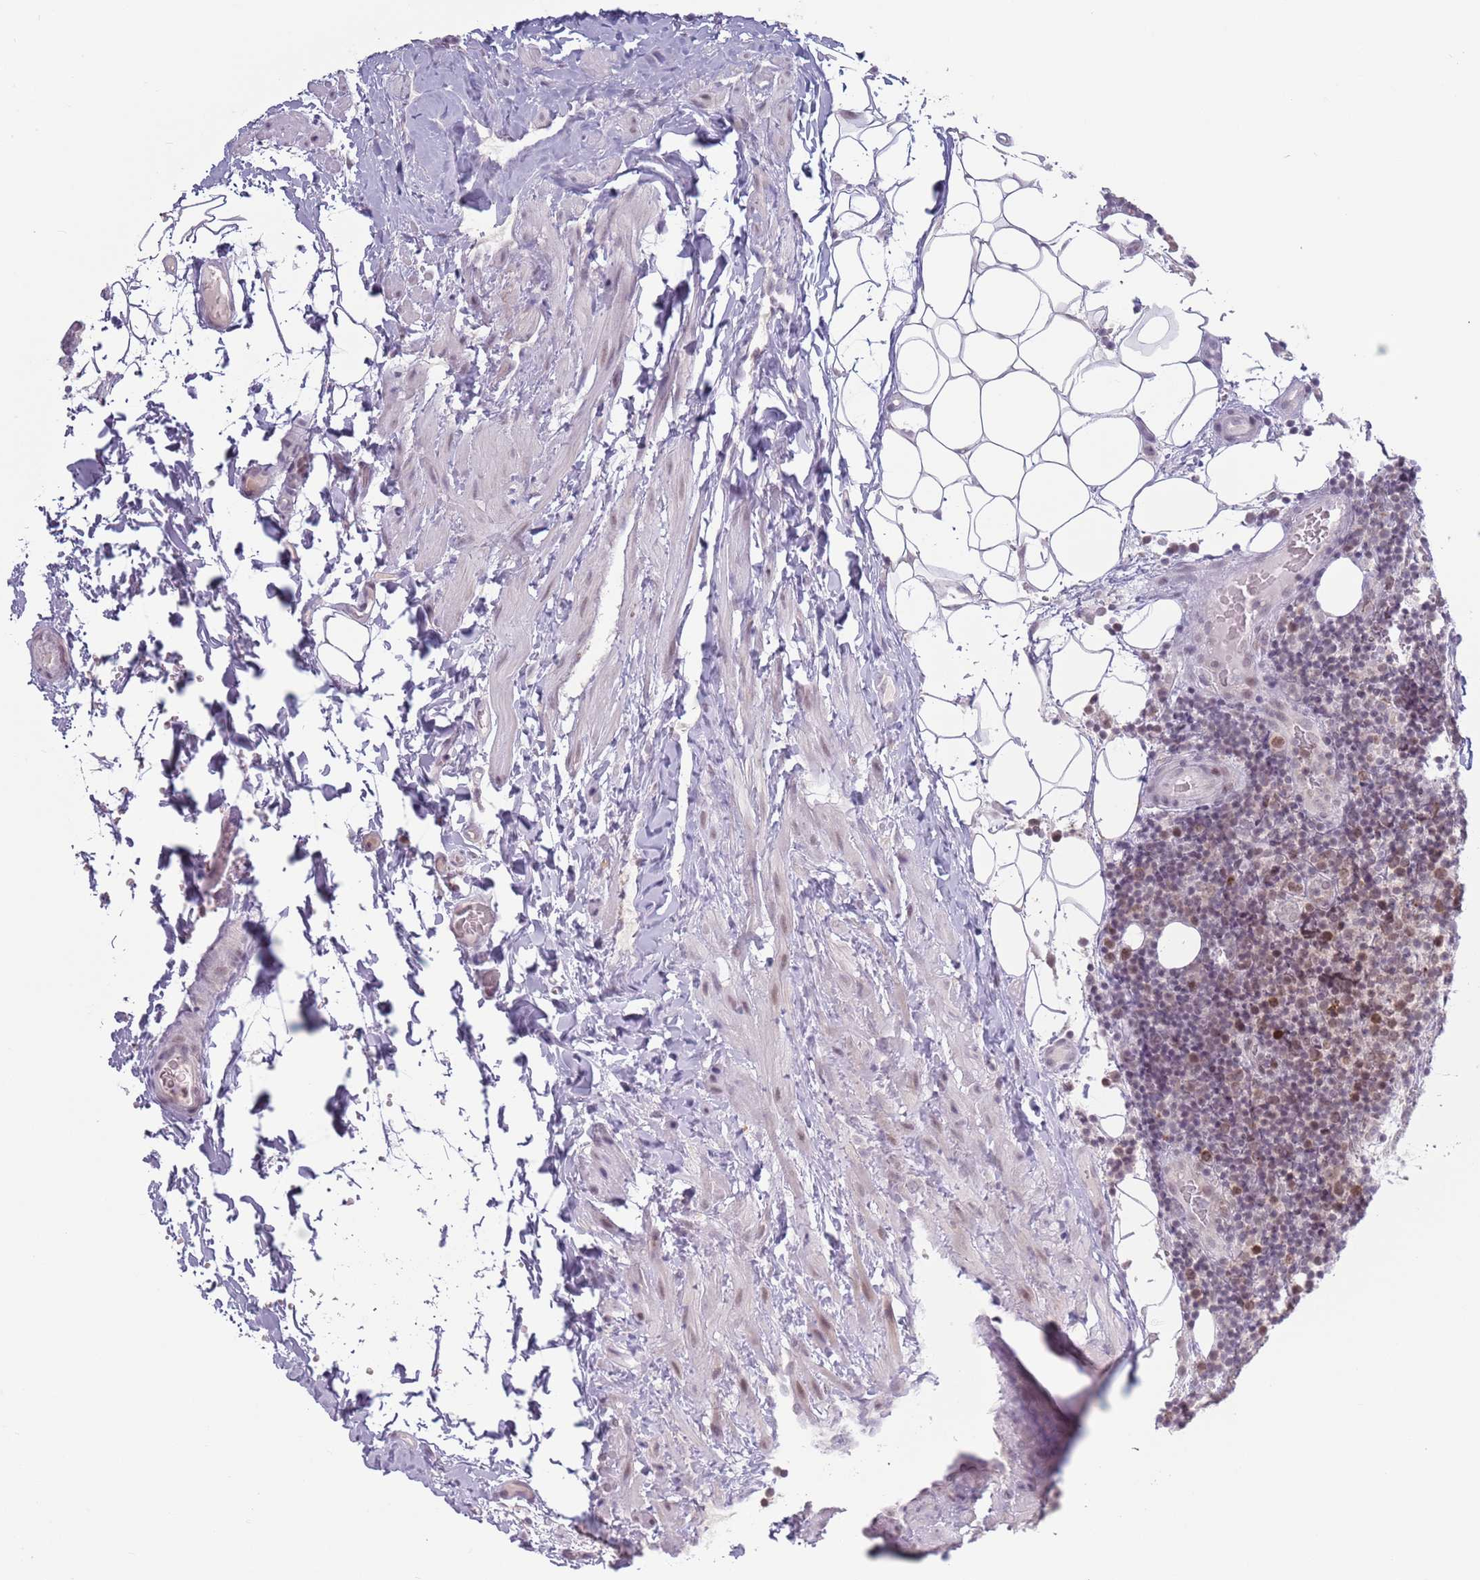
{"staining": {"intensity": "moderate", "quantity": "<25%", "location": "nuclear"}, "tissue": "lymph node", "cell_type": "Non-germinal center cells", "image_type": "normal", "snomed": [{"axis": "morphology", "description": "Normal tissue, NOS"}, {"axis": "topography", "description": "Lymph node"}], "caption": "Benign lymph node exhibits moderate nuclear positivity in about <25% of non-germinal center cells, visualized by immunohistochemistry.", "gene": "MRPL34", "patient": {"sex": "female", "age": 31}}